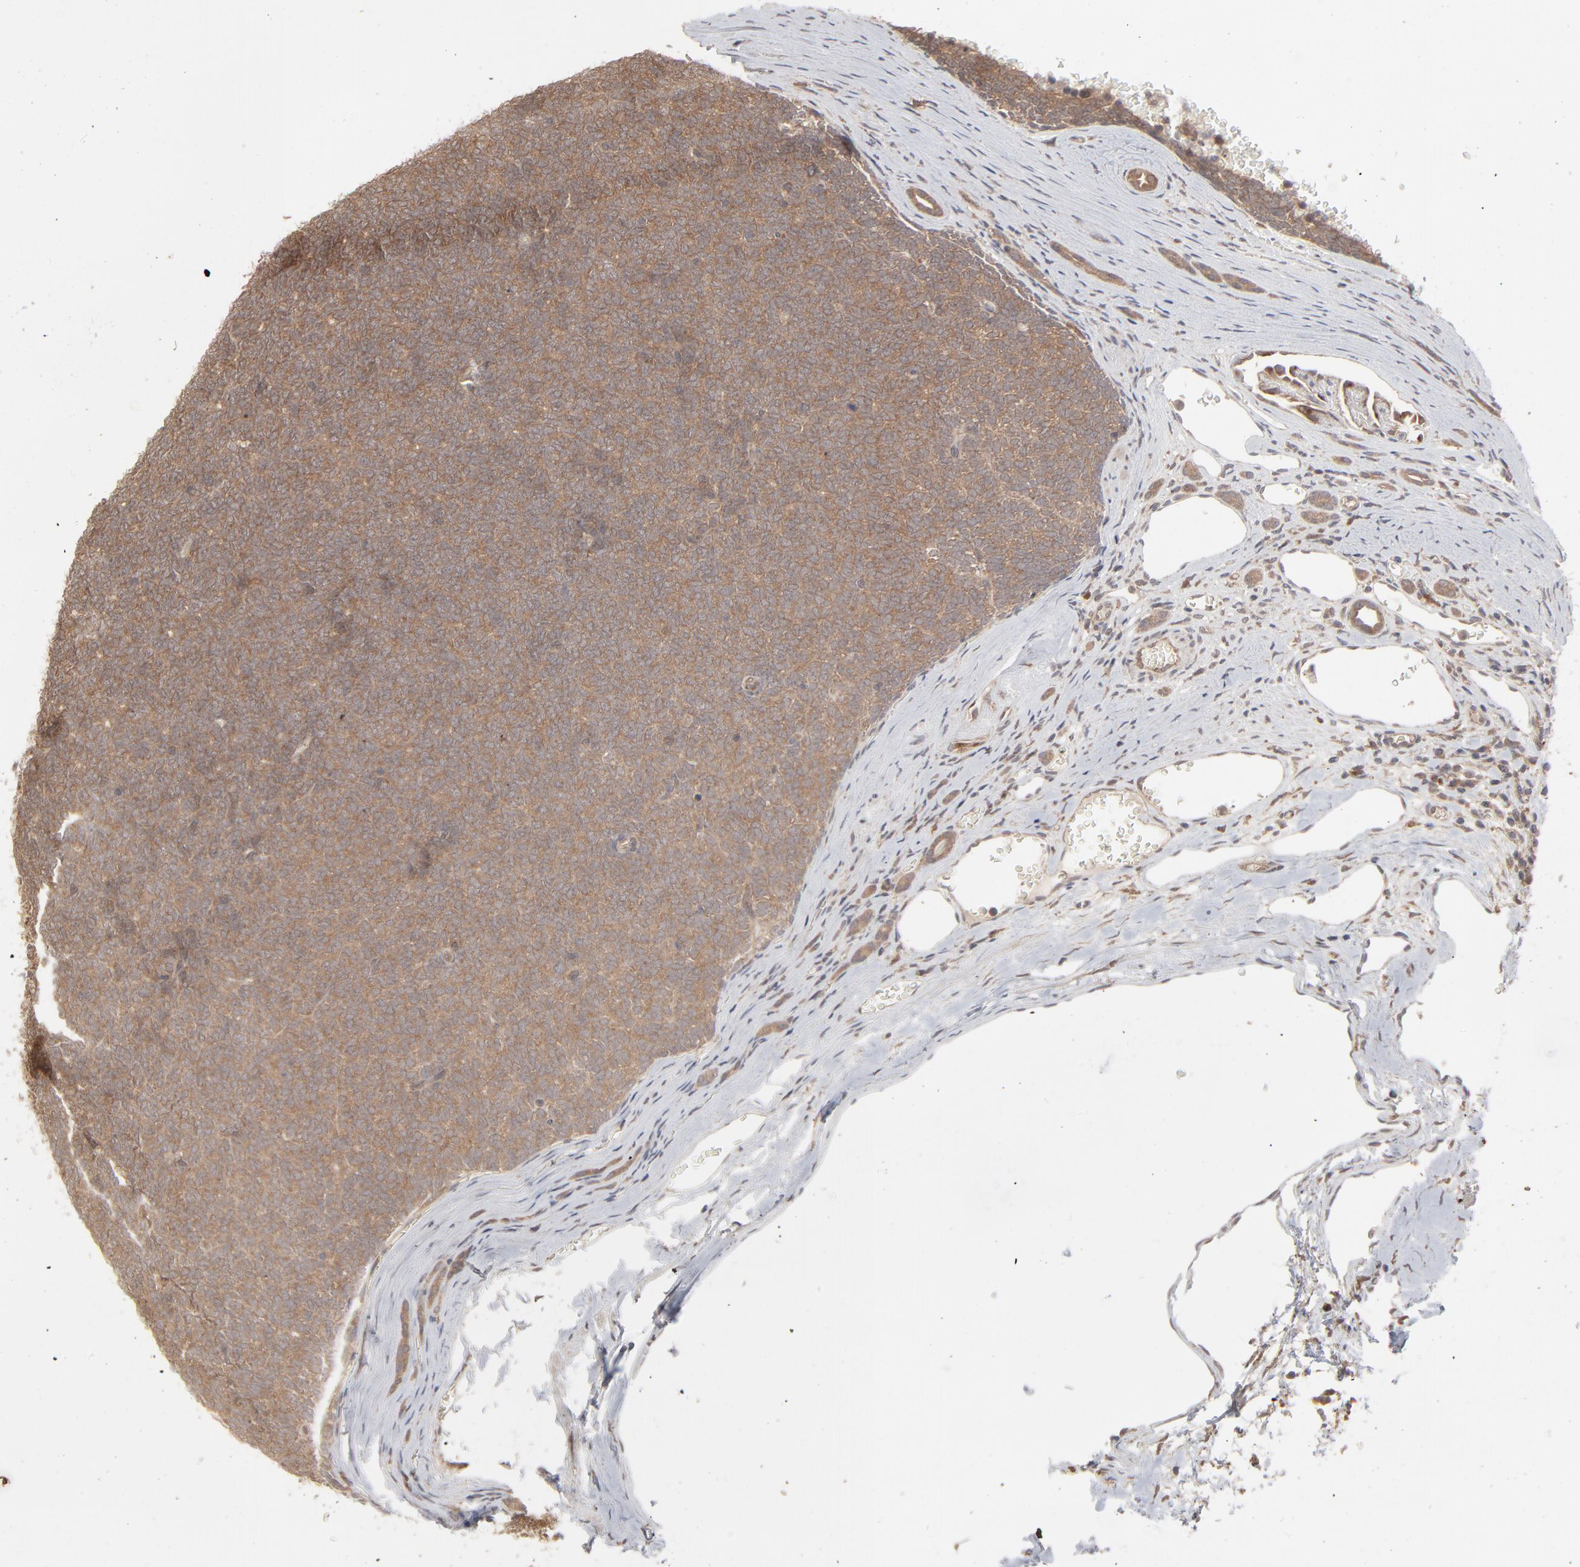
{"staining": {"intensity": "moderate", "quantity": ">75%", "location": "cytoplasmic/membranous"}, "tissue": "renal cancer", "cell_type": "Tumor cells", "image_type": "cancer", "snomed": [{"axis": "morphology", "description": "Neoplasm, malignant, NOS"}, {"axis": "topography", "description": "Kidney"}], "caption": "Immunohistochemistry (IHC) micrograph of neoplastic tissue: renal cancer stained using IHC demonstrates medium levels of moderate protein expression localized specifically in the cytoplasmic/membranous of tumor cells, appearing as a cytoplasmic/membranous brown color.", "gene": "SCFD1", "patient": {"sex": "male", "age": 28}}